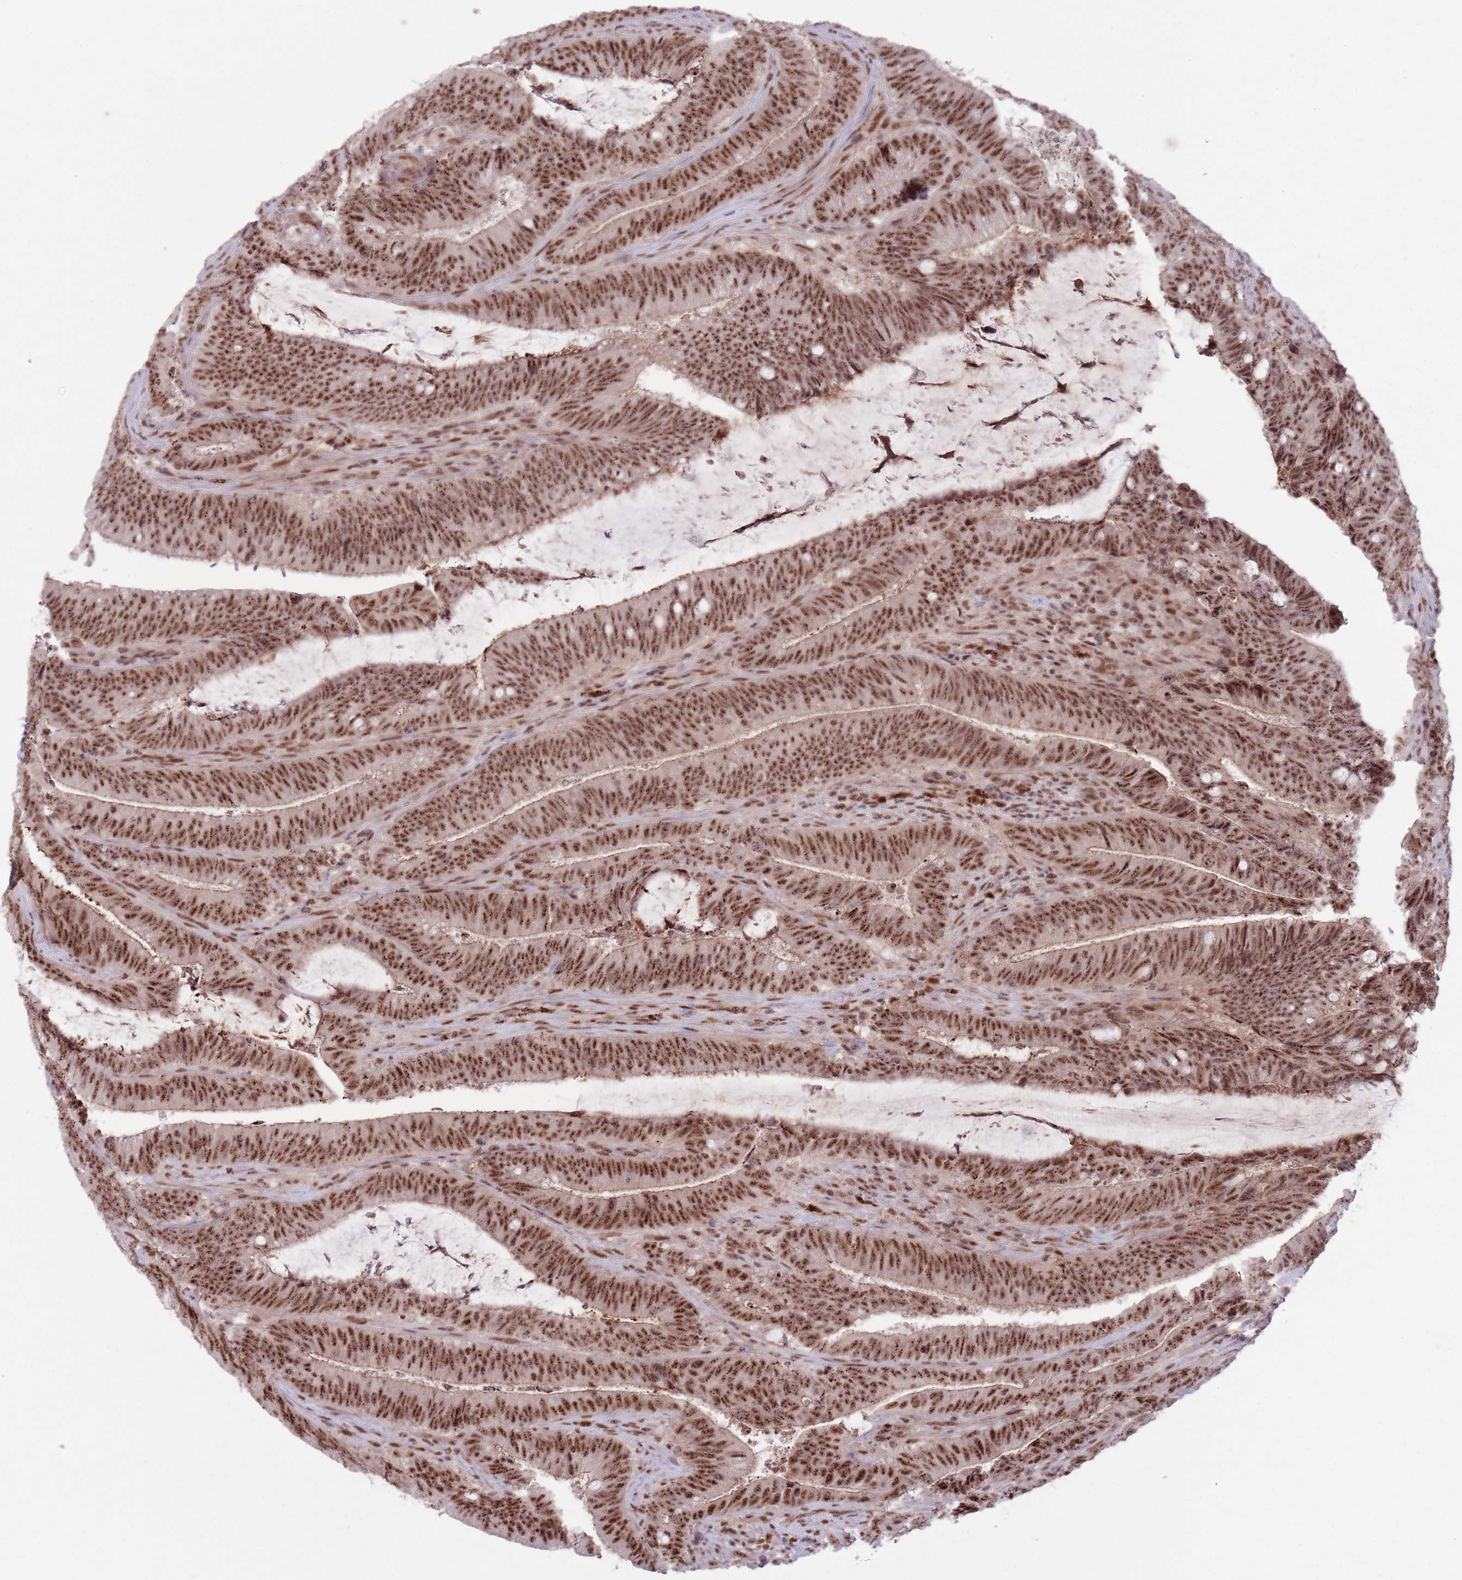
{"staining": {"intensity": "moderate", "quantity": ">75%", "location": "nuclear"}, "tissue": "colorectal cancer", "cell_type": "Tumor cells", "image_type": "cancer", "snomed": [{"axis": "morphology", "description": "Adenocarcinoma, NOS"}, {"axis": "topography", "description": "Colon"}], "caption": "Immunohistochemistry (IHC) of human colorectal cancer (adenocarcinoma) exhibits medium levels of moderate nuclear staining in approximately >75% of tumor cells.", "gene": "SIPA1L3", "patient": {"sex": "female", "age": 43}}